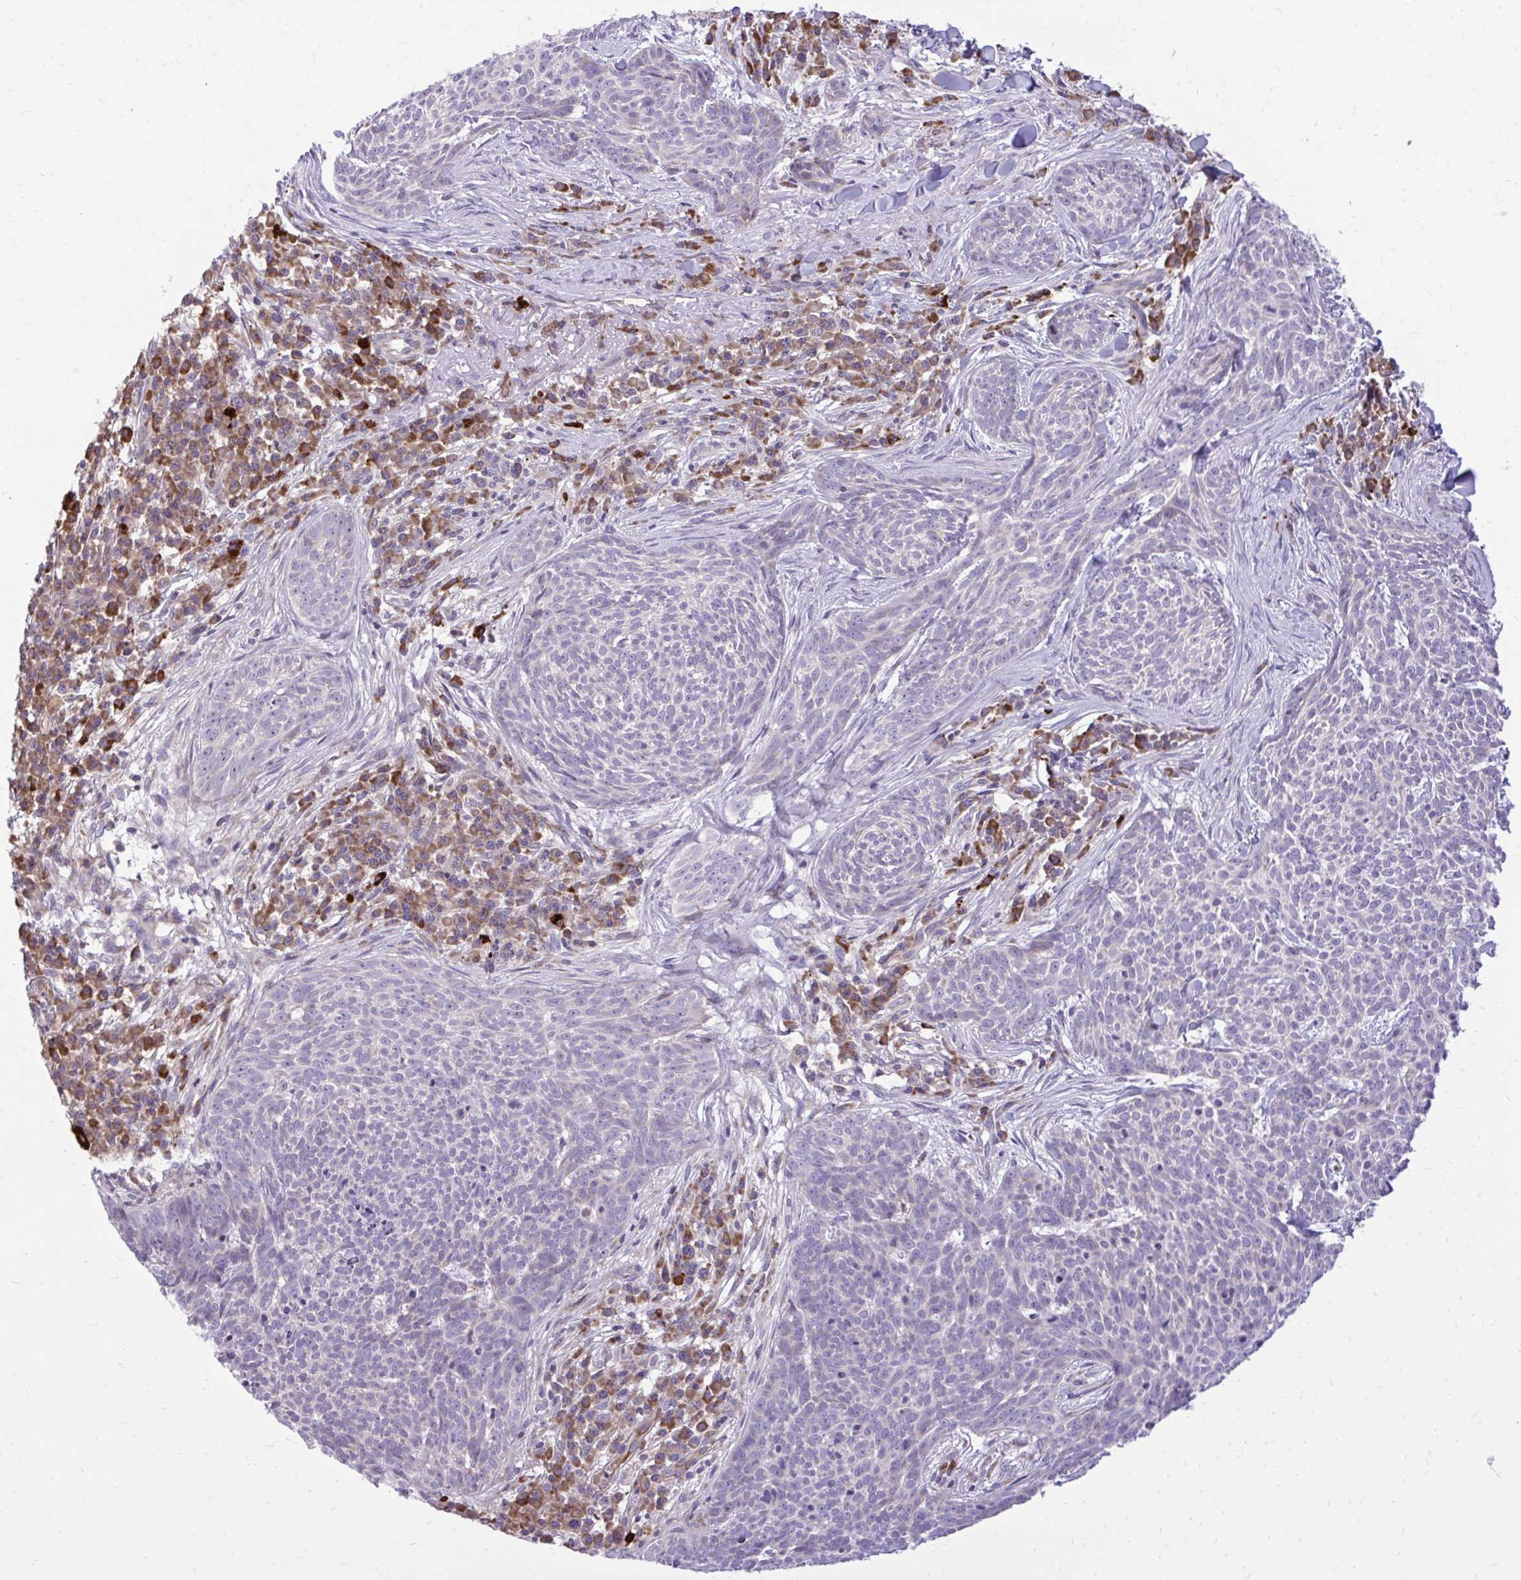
{"staining": {"intensity": "negative", "quantity": "none", "location": "none"}, "tissue": "skin cancer", "cell_type": "Tumor cells", "image_type": "cancer", "snomed": [{"axis": "morphology", "description": "Basal cell carcinoma"}, {"axis": "topography", "description": "Skin"}], "caption": "Immunohistochemical staining of basal cell carcinoma (skin) exhibits no significant positivity in tumor cells. Brightfield microscopy of immunohistochemistry (IHC) stained with DAB (3,3'-diaminobenzidine) (brown) and hematoxylin (blue), captured at high magnification.", "gene": "METTL9", "patient": {"sex": "female", "age": 93}}